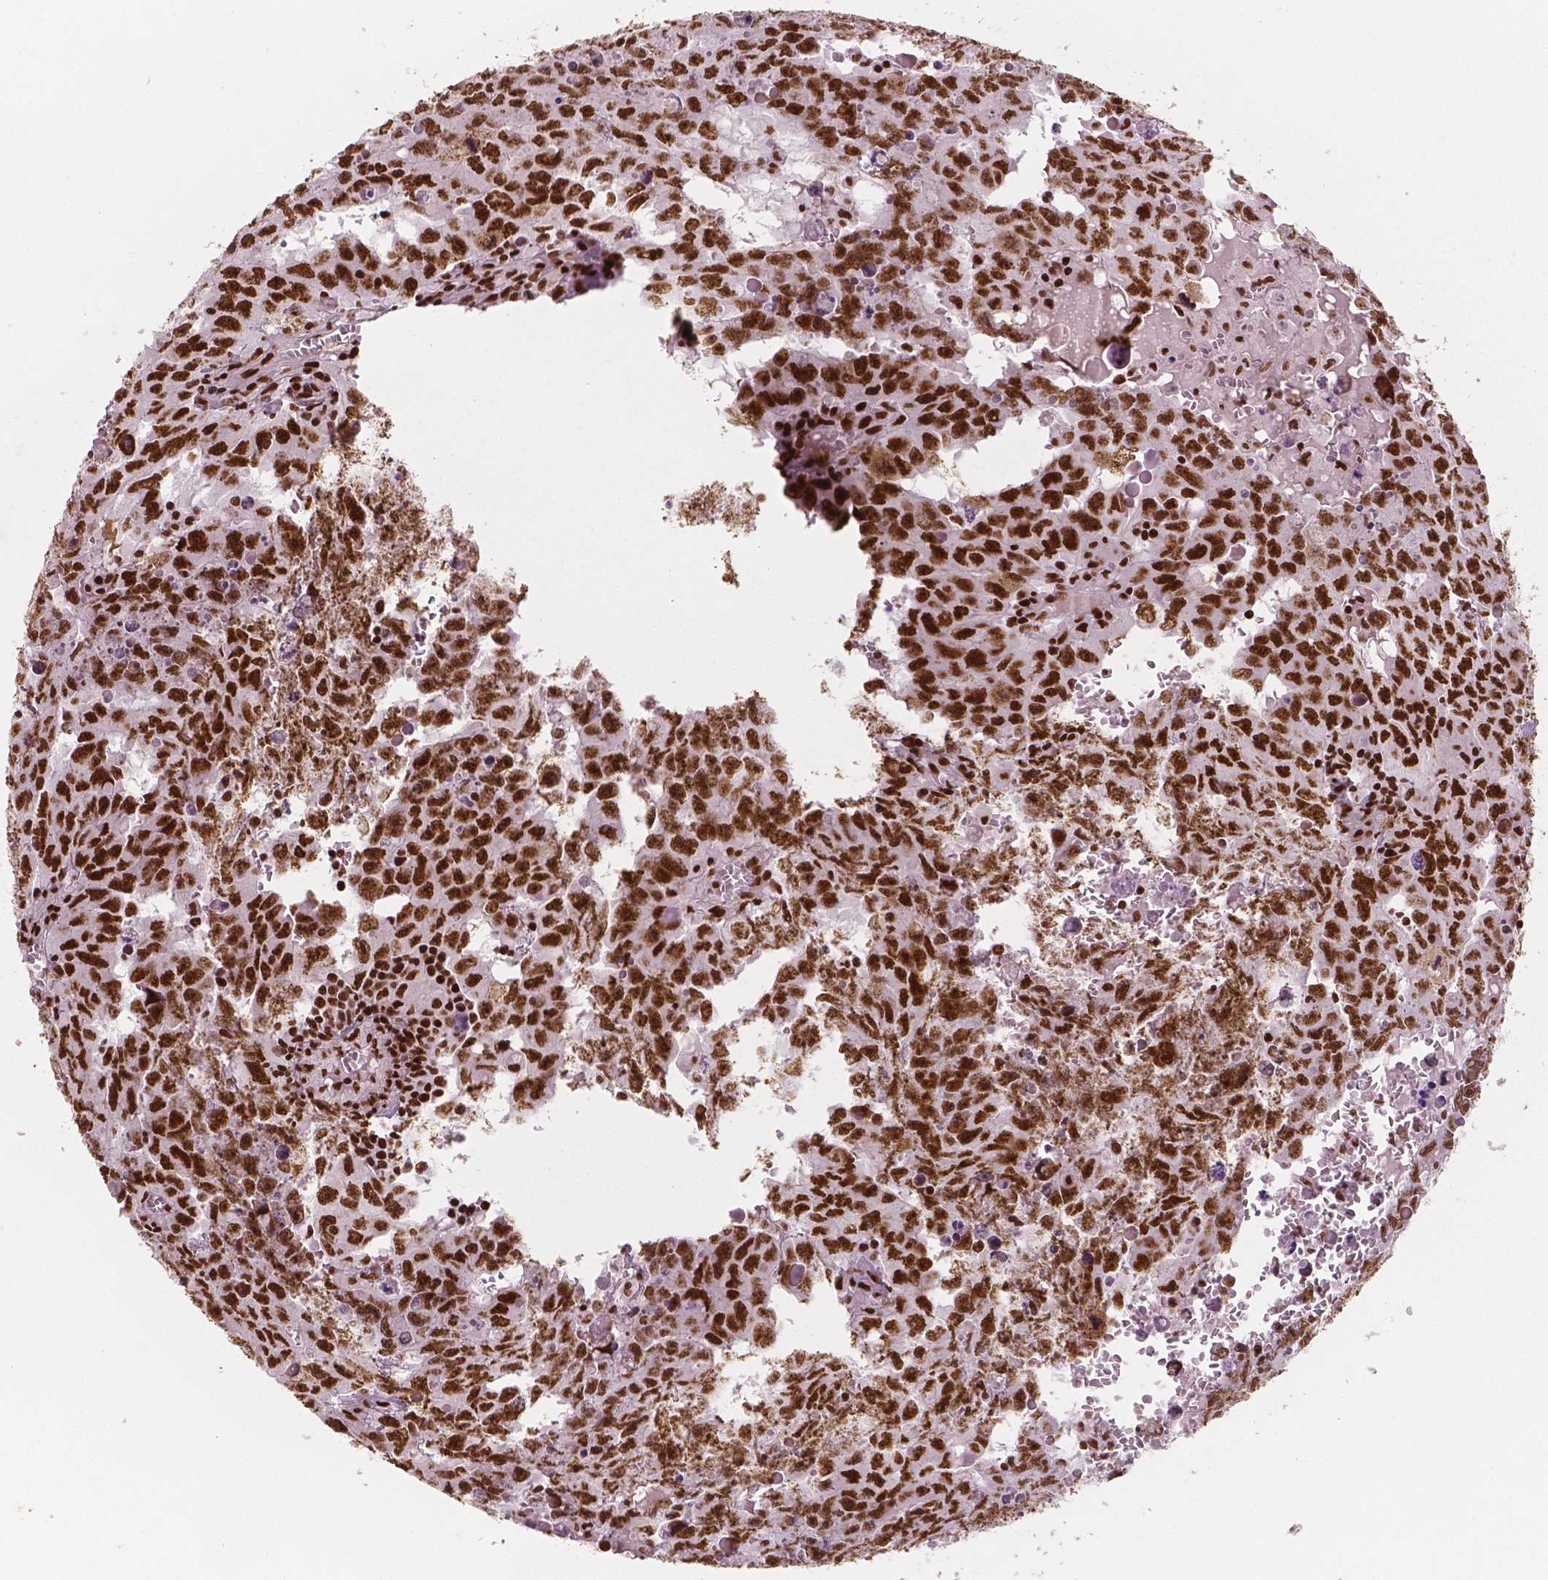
{"staining": {"intensity": "strong", "quantity": ">75%", "location": "nuclear"}, "tissue": "testis cancer", "cell_type": "Tumor cells", "image_type": "cancer", "snomed": [{"axis": "morphology", "description": "Carcinoma, Embryonal, NOS"}, {"axis": "topography", "description": "Testis"}], "caption": "Embryonal carcinoma (testis) stained for a protein displays strong nuclear positivity in tumor cells.", "gene": "BRD4", "patient": {"sex": "male", "age": 22}}